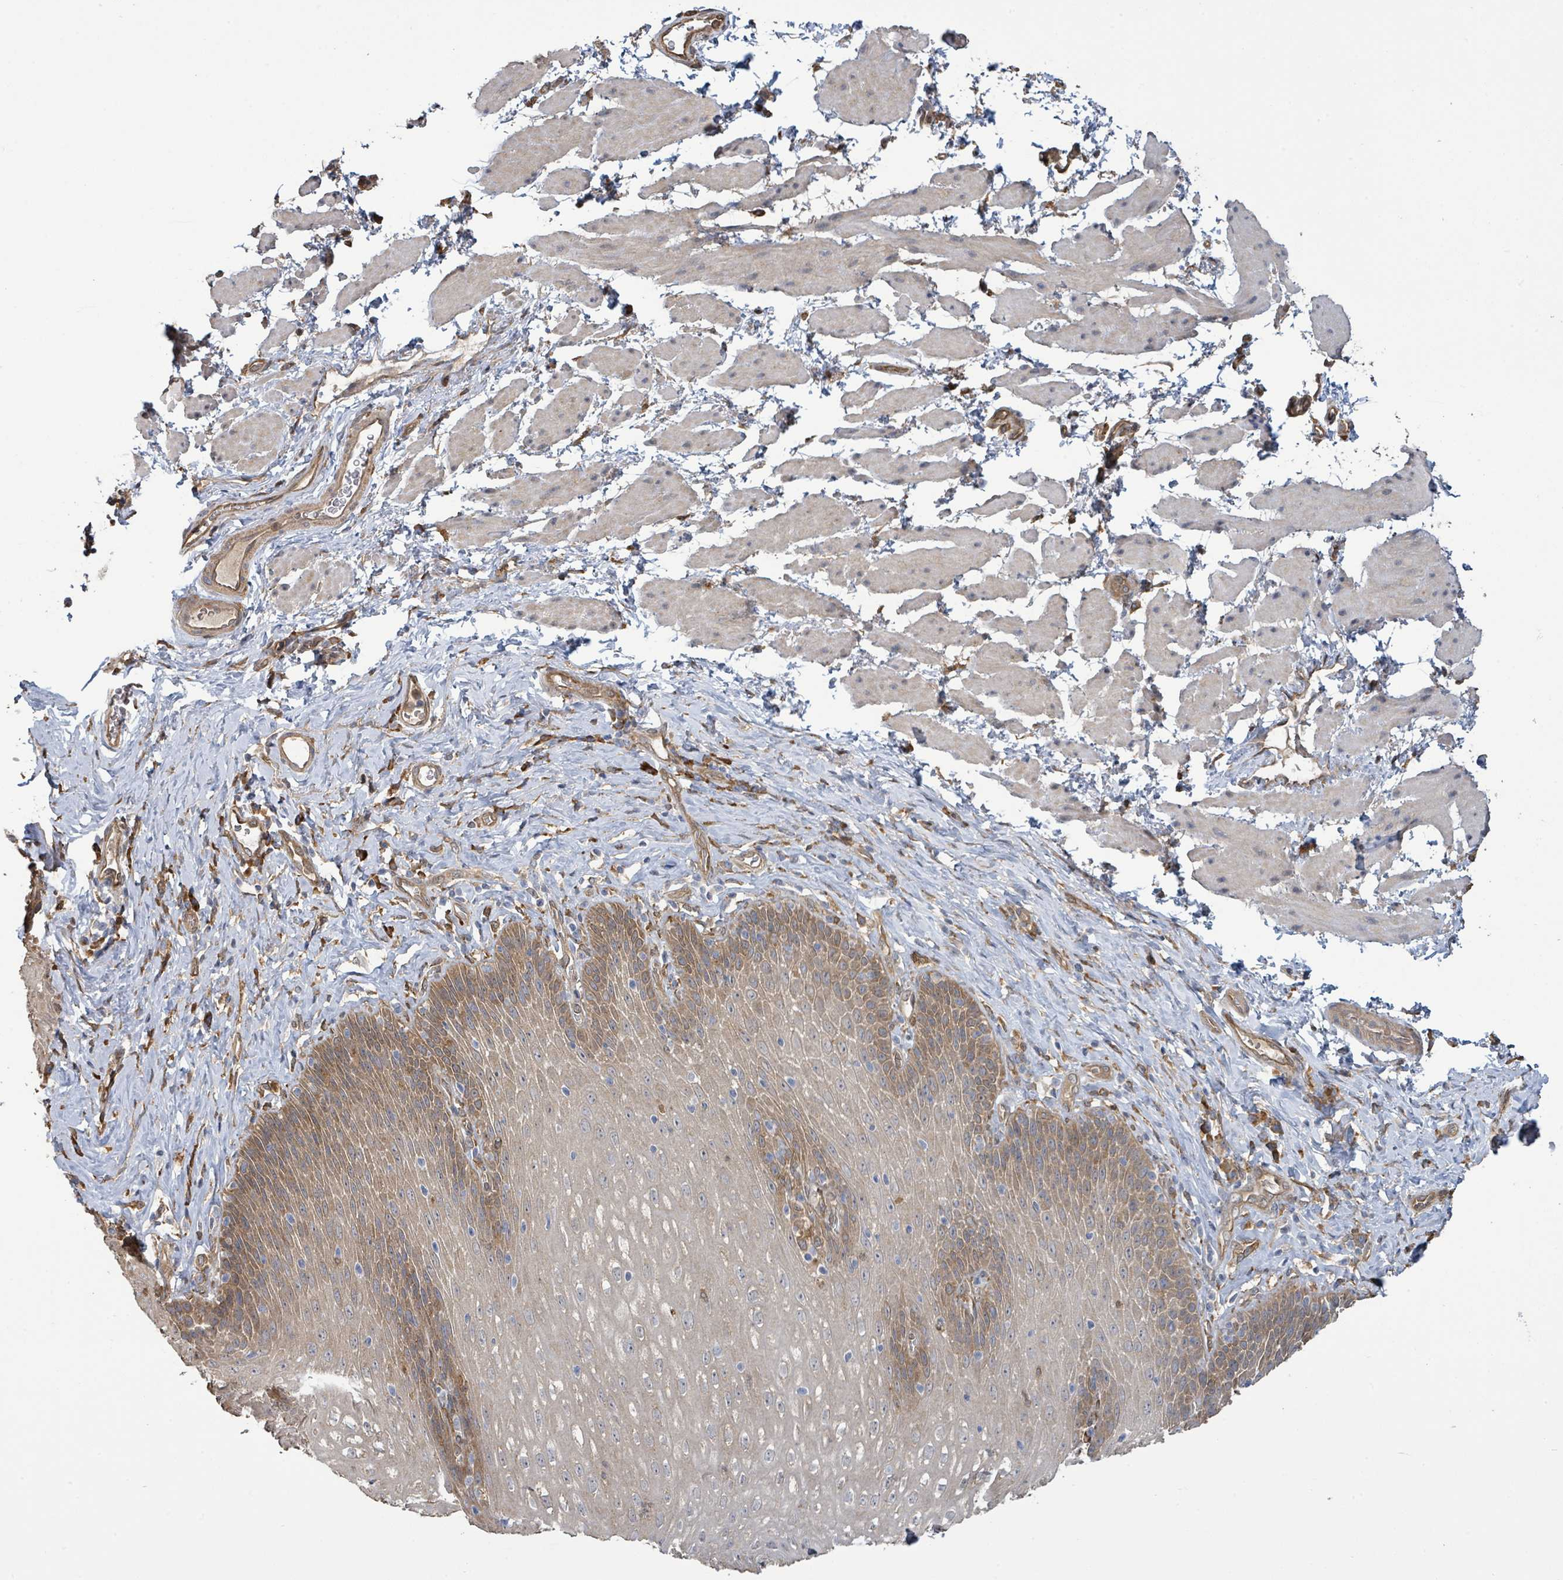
{"staining": {"intensity": "moderate", "quantity": "25%-75%", "location": "cytoplasmic/membranous"}, "tissue": "esophagus", "cell_type": "Squamous epithelial cells", "image_type": "normal", "snomed": [{"axis": "morphology", "description": "Normal tissue, NOS"}, {"axis": "topography", "description": "Esophagus"}], "caption": "IHC (DAB) staining of unremarkable esophagus exhibits moderate cytoplasmic/membranous protein expression in approximately 25%-75% of squamous epithelial cells. The staining was performed using DAB (3,3'-diaminobenzidine), with brown indicating positive protein expression. Nuclei are stained blue with hematoxylin.", "gene": "ARPIN", "patient": {"sex": "female", "age": 61}}